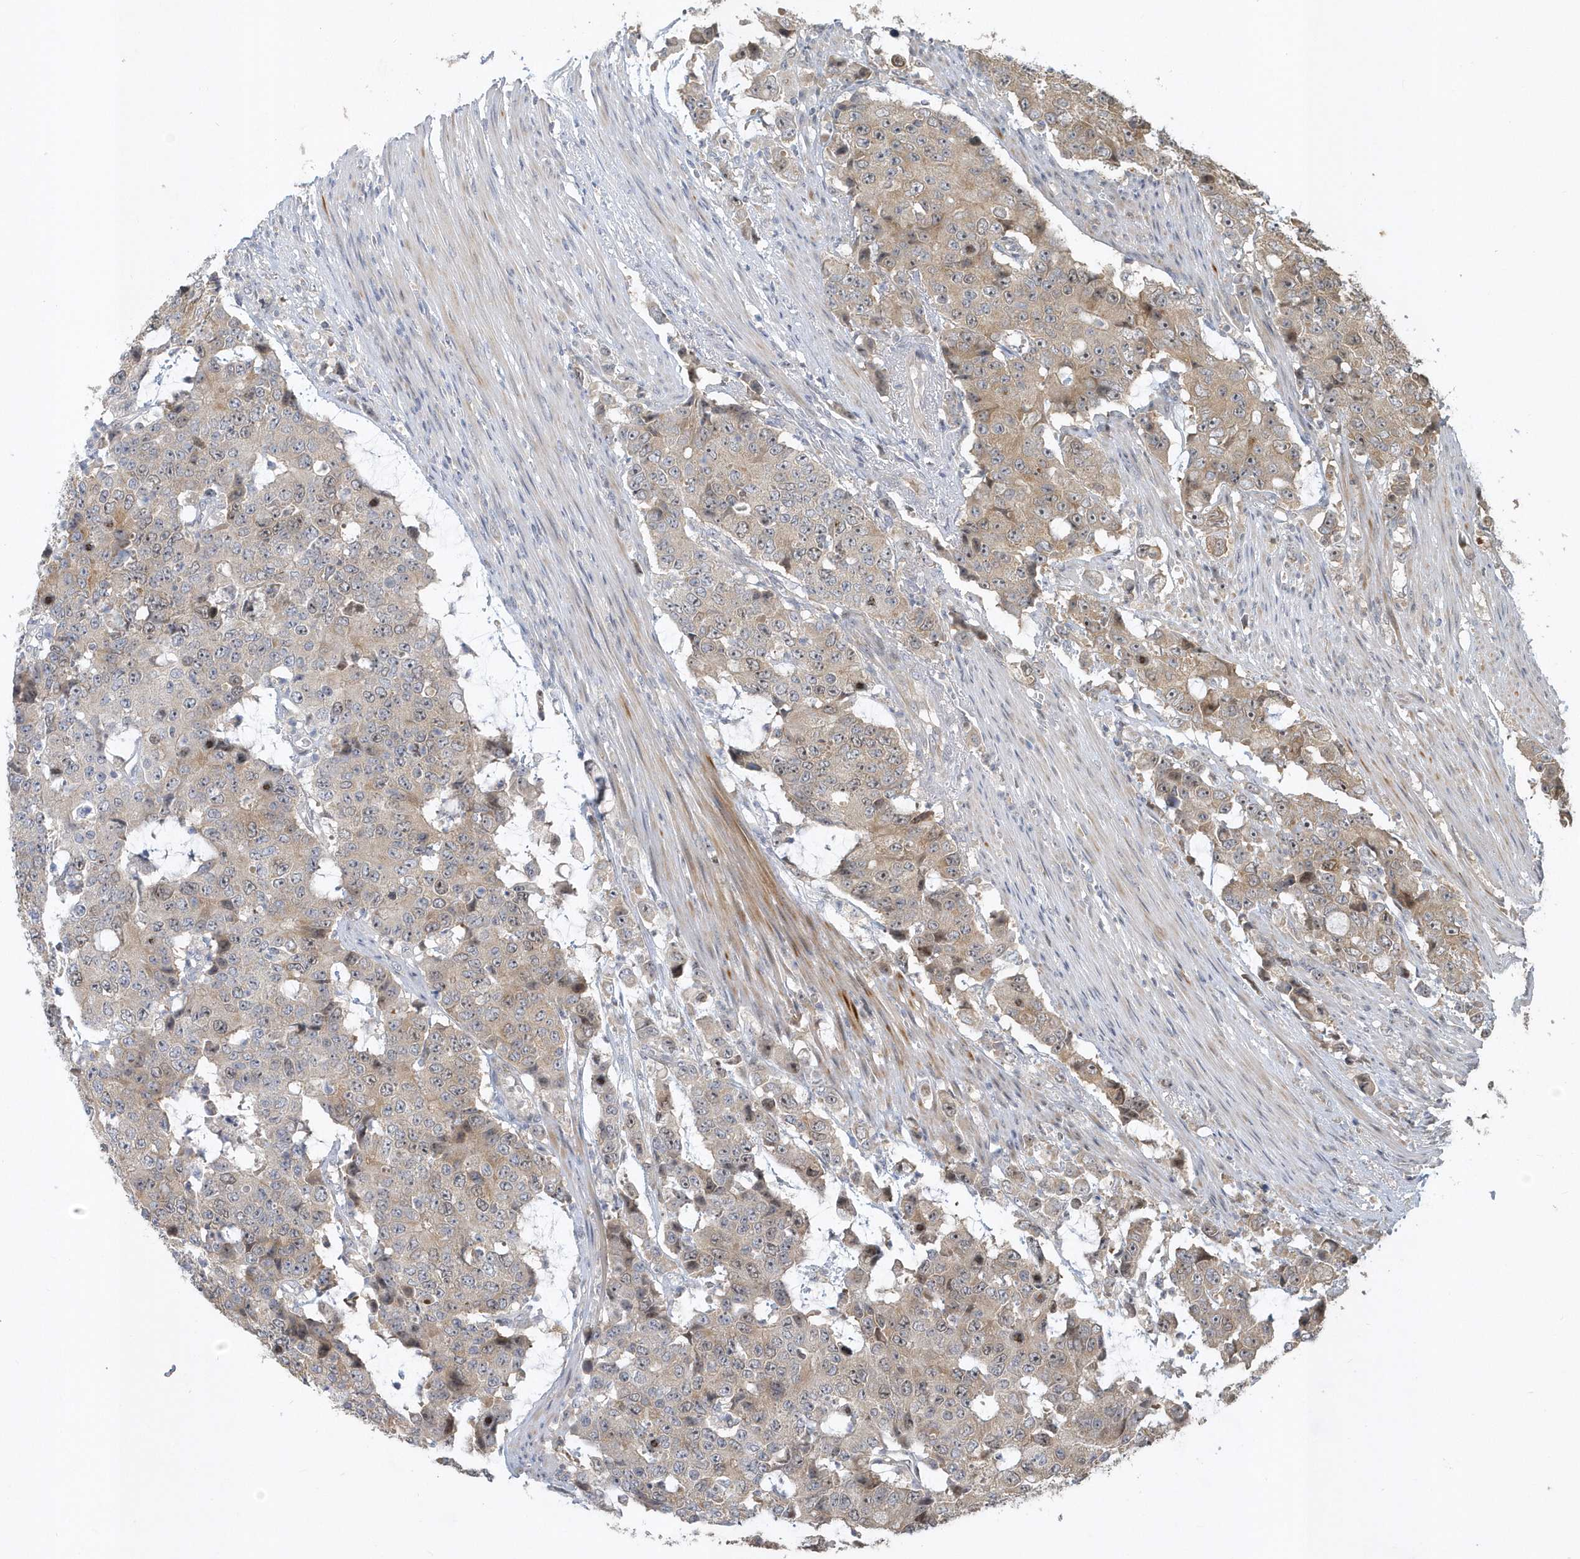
{"staining": {"intensity": "weak", "quantity": ">75%", "location": "cytoplasmic/membranous"}, "tissue": "colorectal cancer", "cell_type": "Tumor cells", "image_type": "cancer", "snomed": [{"axis": "morphology", "description": "Adenocarcinoma, NOS"}, {"axis": "topography", "description": "Colon"}], "caption": "This is an image of immunohistochemistry staining of colorectal cancer, which shows weak positivity in the cytoplasmic/membranous of tumor cells.", "gene": "TRAIP", "patient": {"sex": "female", "age": 86}}